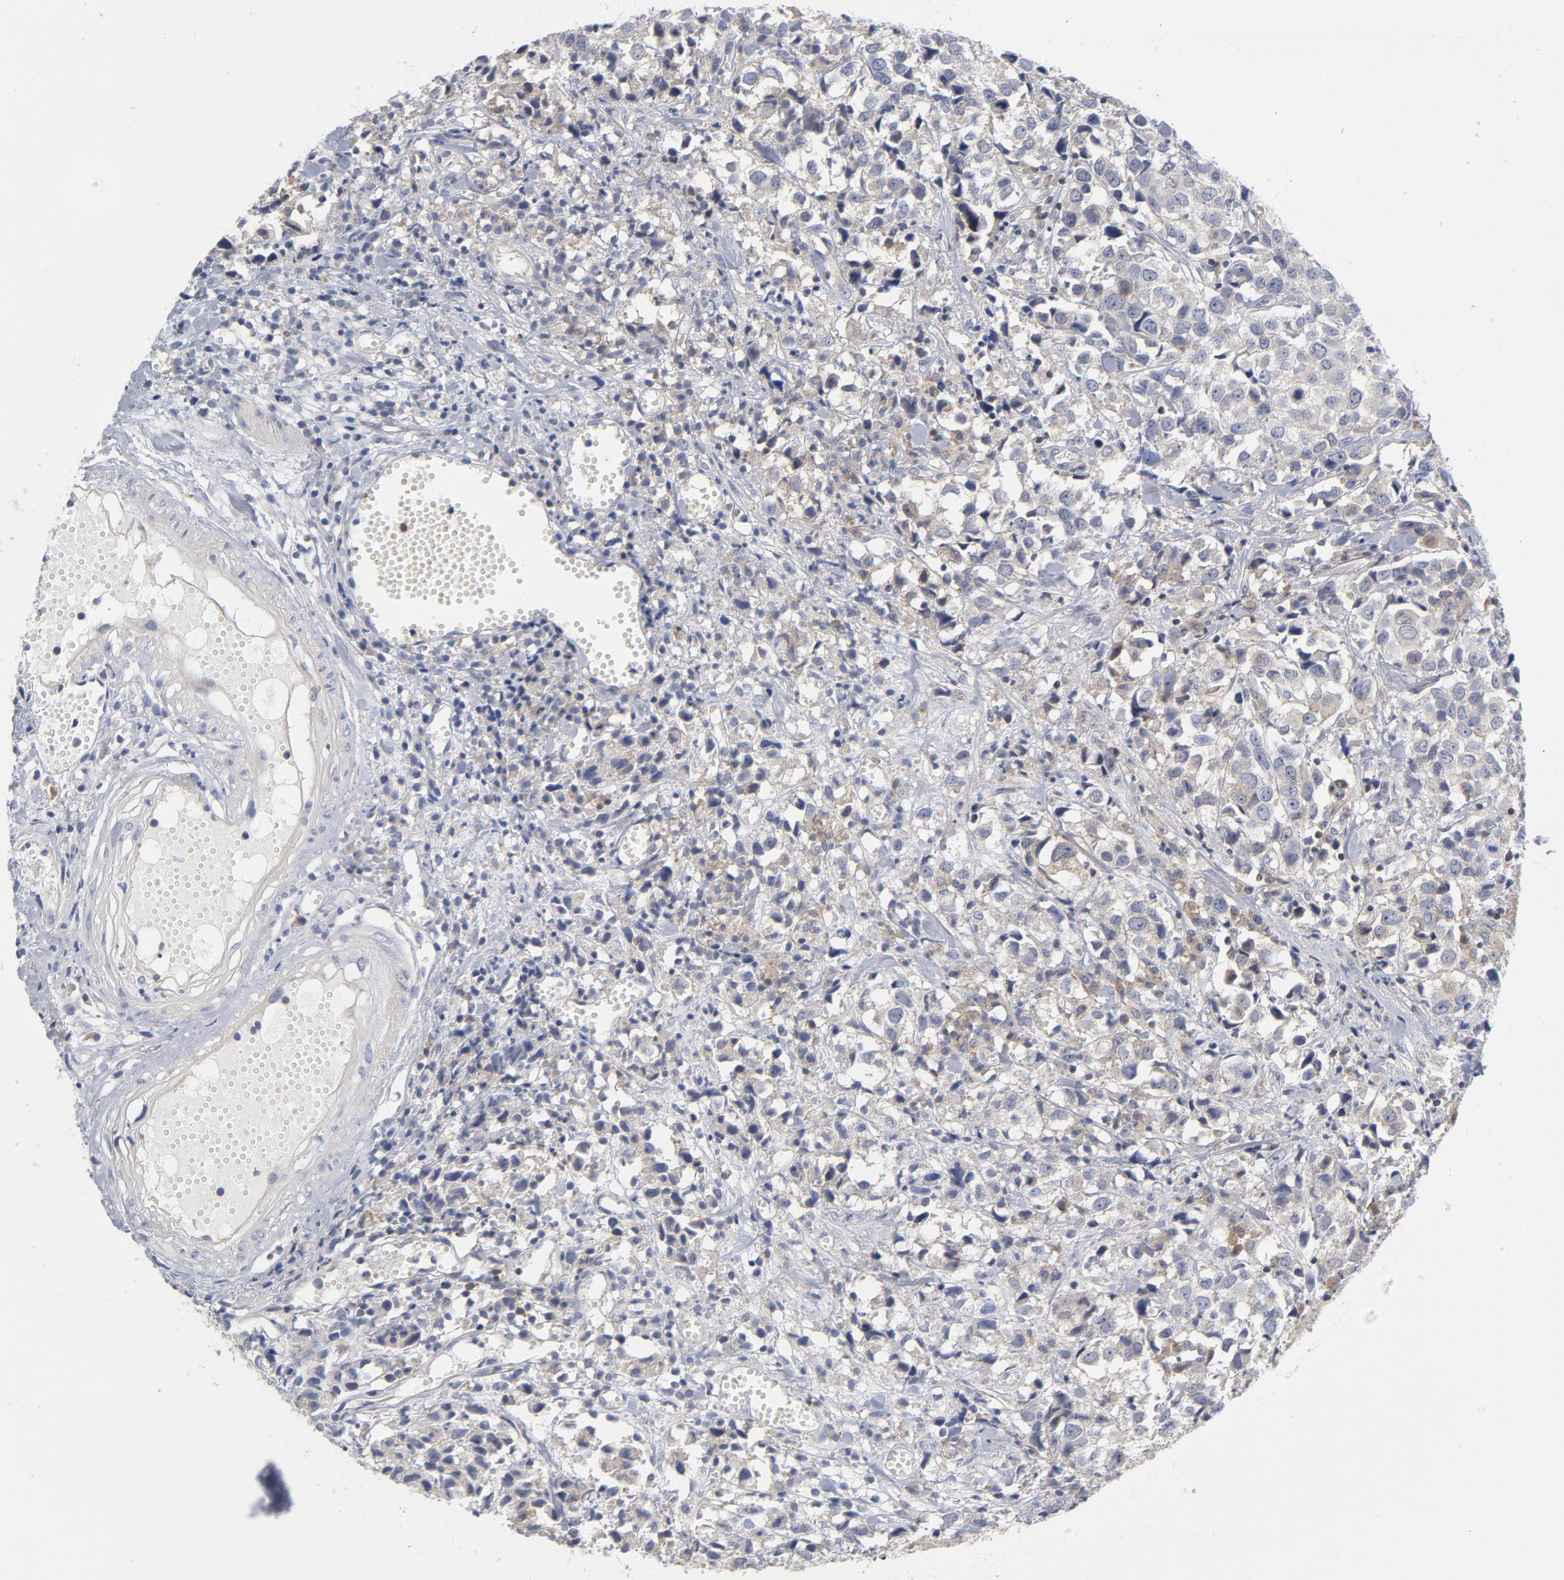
{"staining": {"intensity": "negative", "quantity": "none", "location": "none"}, "tissue": "urothelial cancer", "cell_type": "Tumor cells", "image_type": "cancer", "snomed": [{"axis": "morphology", "description": "Urothelial carcinoma, High grade"}, {"axis": "topography", "description": "Urinary bladder"}], "caption": "Immunohistochemistry (IHC) image of neoplastic tissue: human urothelial carcinoma (high-grade) stained with DAB demonstrates no significant protein positivity in tumor cells.", "gene": "TRADD", "patient": {"sex": "female", "age": 75}}